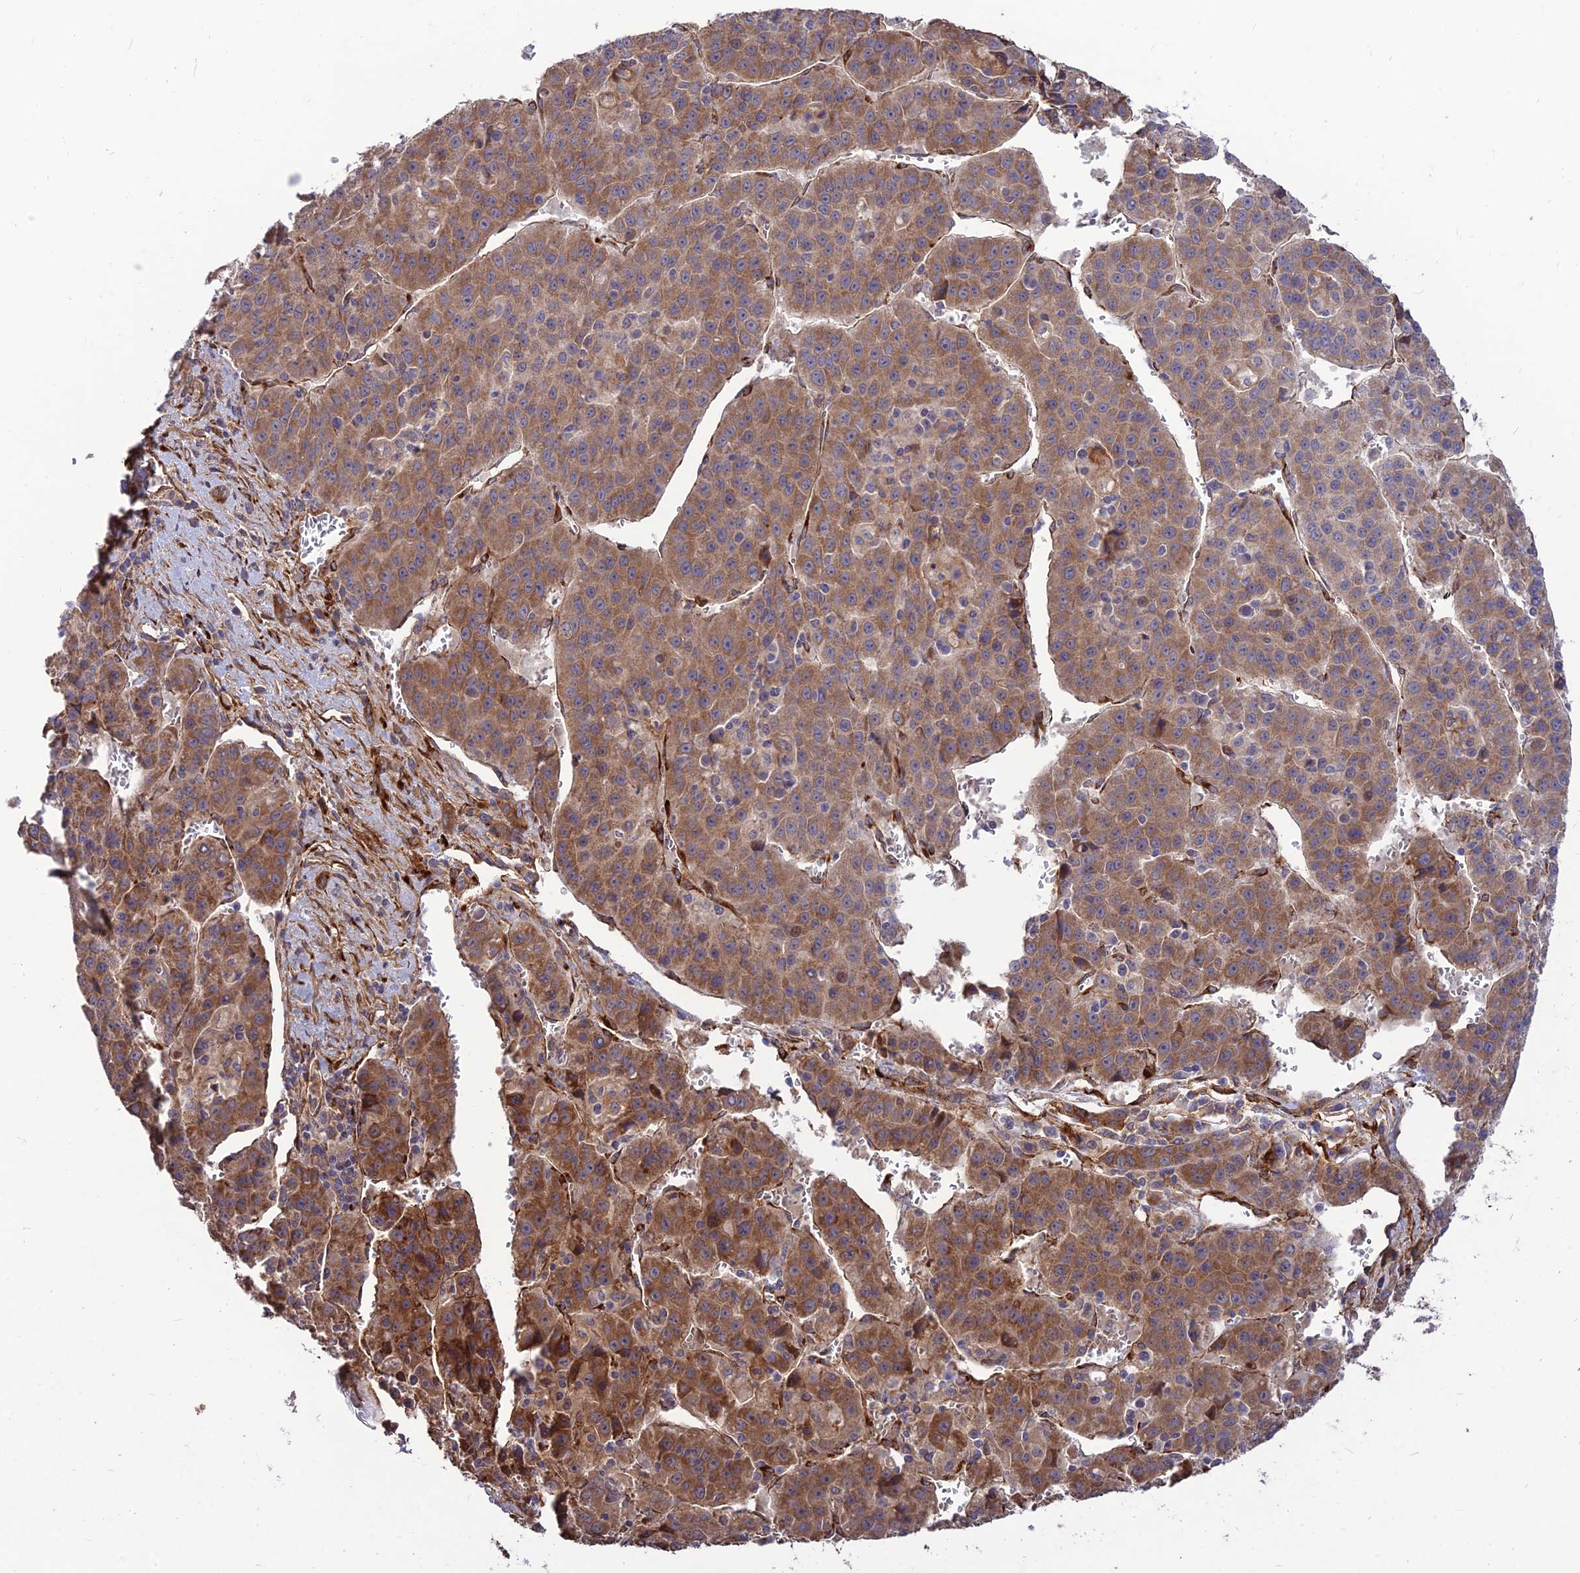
{"staining": {"intensity": "moderate", "quantity": ">75%", "location": "cytoplasmic/membranous"}, "tissue": "liver cancer", "cell_type": "Tumor cells", "image_type": "cancer", "snomed": [{"axis": "morphology", "description": "Carcinoma, Hepatocellular, NOS"}, {"axis": "topography", "description": "Liver"}], "caption": "This is a photomicrograph of IHC staining of liver hepatocellular carcinoma, which shows moderate staining in the cytoplasmic/membranous of tumor cells.", "gene": "CRTAP", "patient": {"sex": "female", "age": 53}}